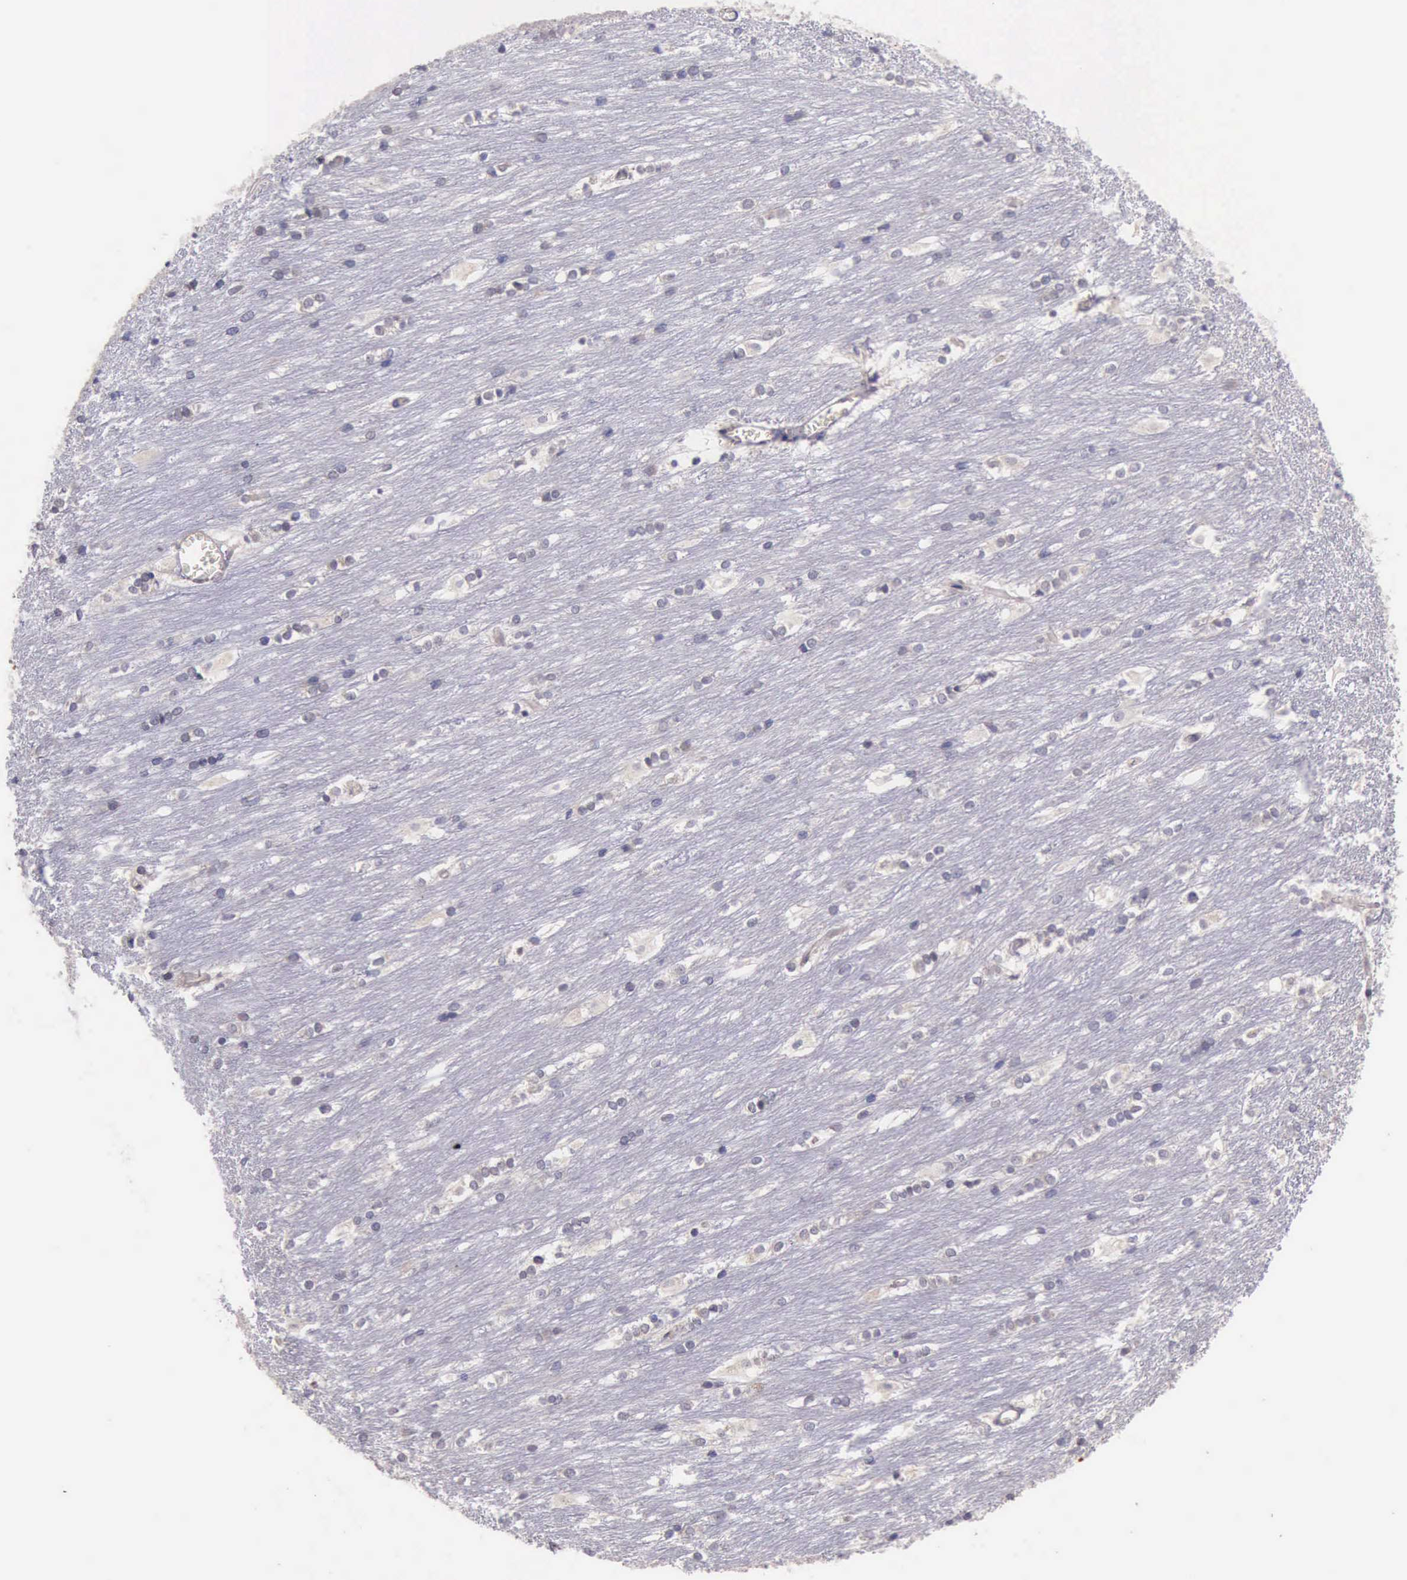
{"staining": {"intensity": "negative", "quantity": "none", "location": "none"}, "tissue": "caudate", "cell_type": "Glial cells", "image_type": "normal", "snomed": [{"axis": "morphology", "description": "Normal tissue, NOS"}, {"axis": "topography", "description": "Lateral ventricle wall"}], "caption": "High magnification brightfield microscopy of unremarkable caudate stained with DAB (3,3'-diaminobenzidine) (brown) and counterstained with hematoxylin (blue): glial cells show no significant staining. The staining was performed using DAB to visualize the protein expression in brown, while the nuclei were stained in blue with hematoxylin (Magnification: 20x).", "gene": "PLEK2", "patient": {"sex": "female", "age": 19}}